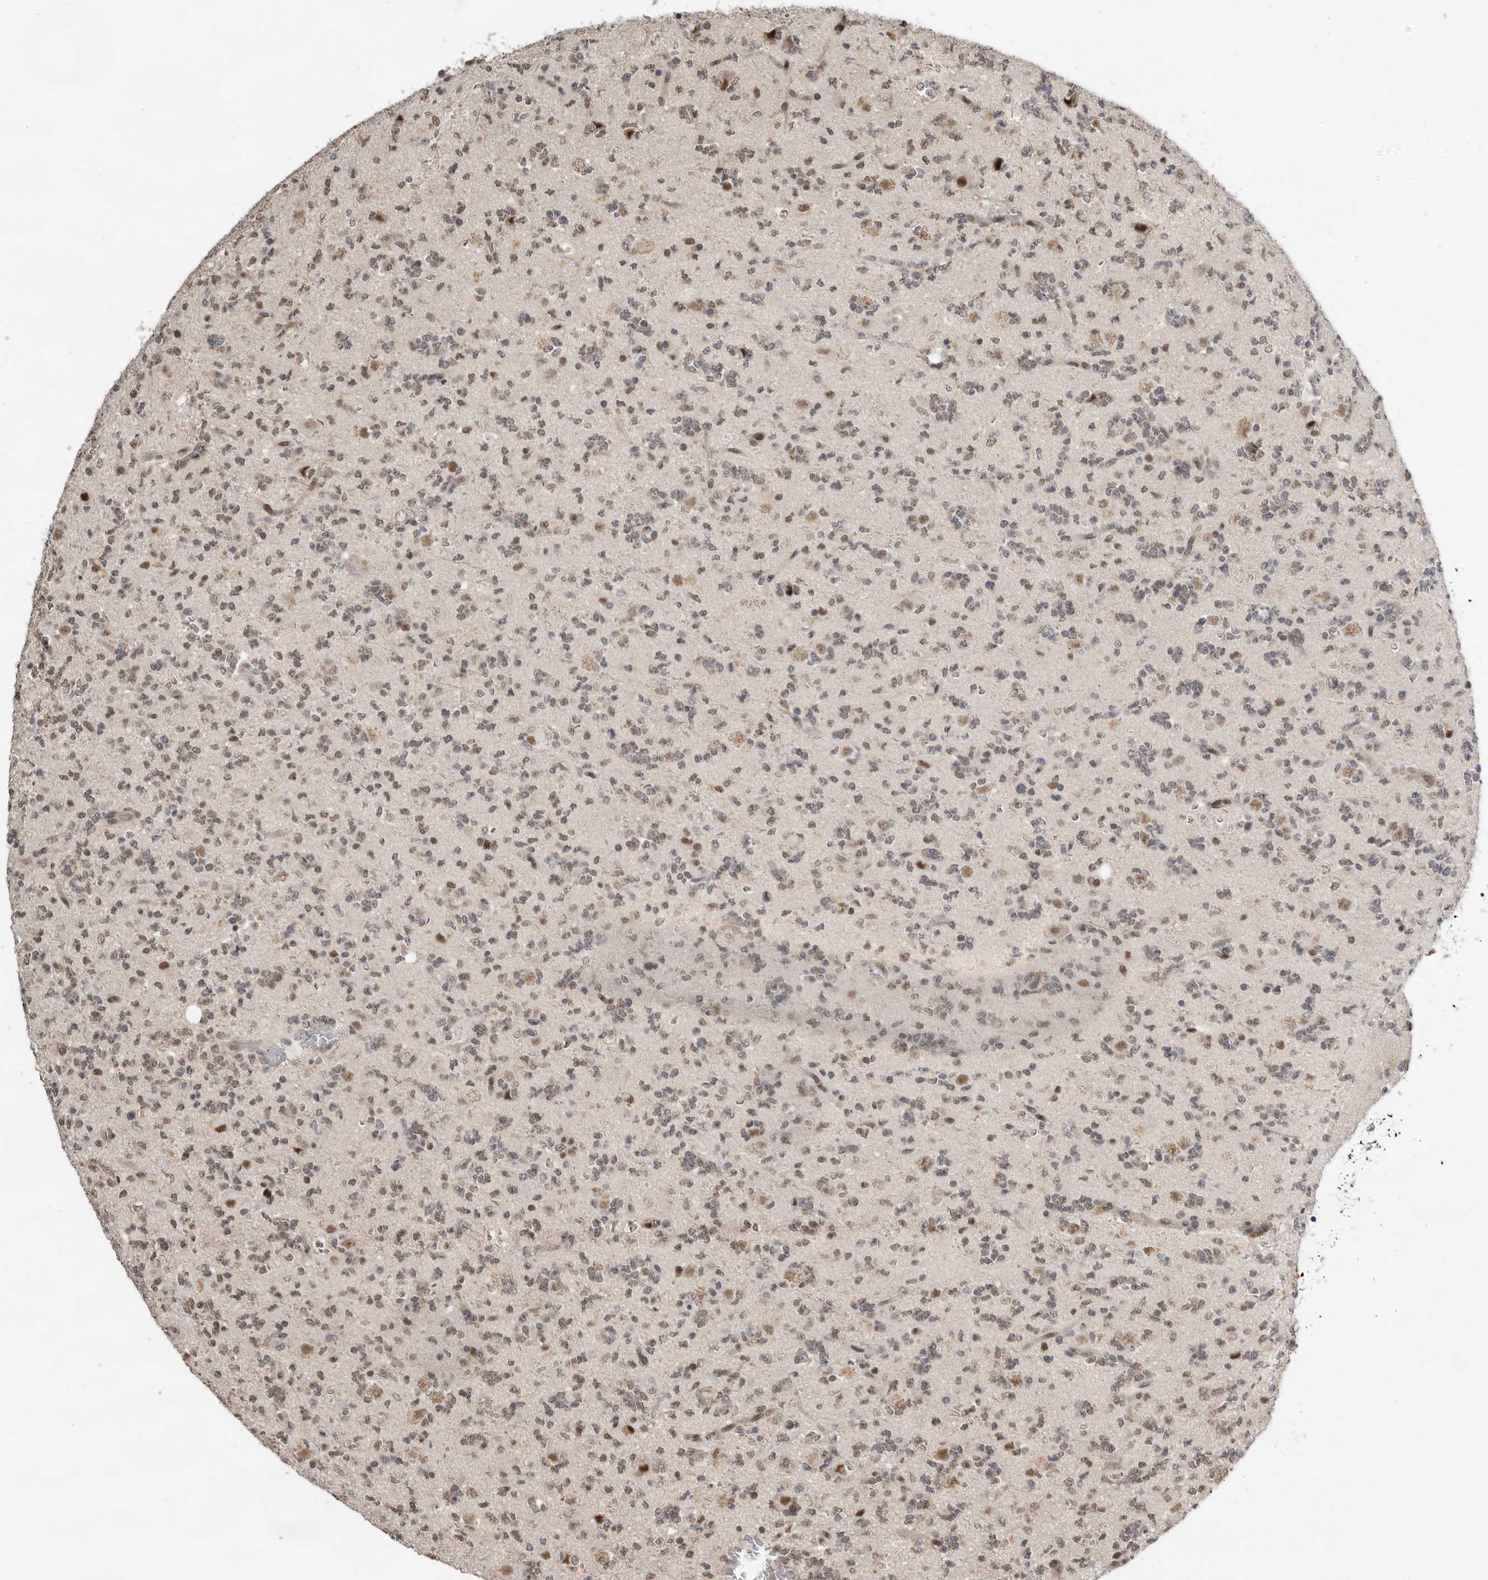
{"staining": {"intensity": "weak", "quantity": "25%-75%", "location": "nuclear"}, "tissue": "glioma", "cell_type": "Tumor cells", "image_type": "cancer", "snomed": [{"axis": "morphology", "description": "Glioma, malignant, High grade"}, {"axis": "topography", "description": "Brain"}], "caption": "Protein staining demonstrates weak nuclear staining in about 25%-75% of tumor cells in glioma. (DAB (3,3'-diaminobenzidine) IHC, brown staining for protein, blue staining for nuclei).", "gene": "BRCA2", "patient": {"sex": "female", "age": 62}}